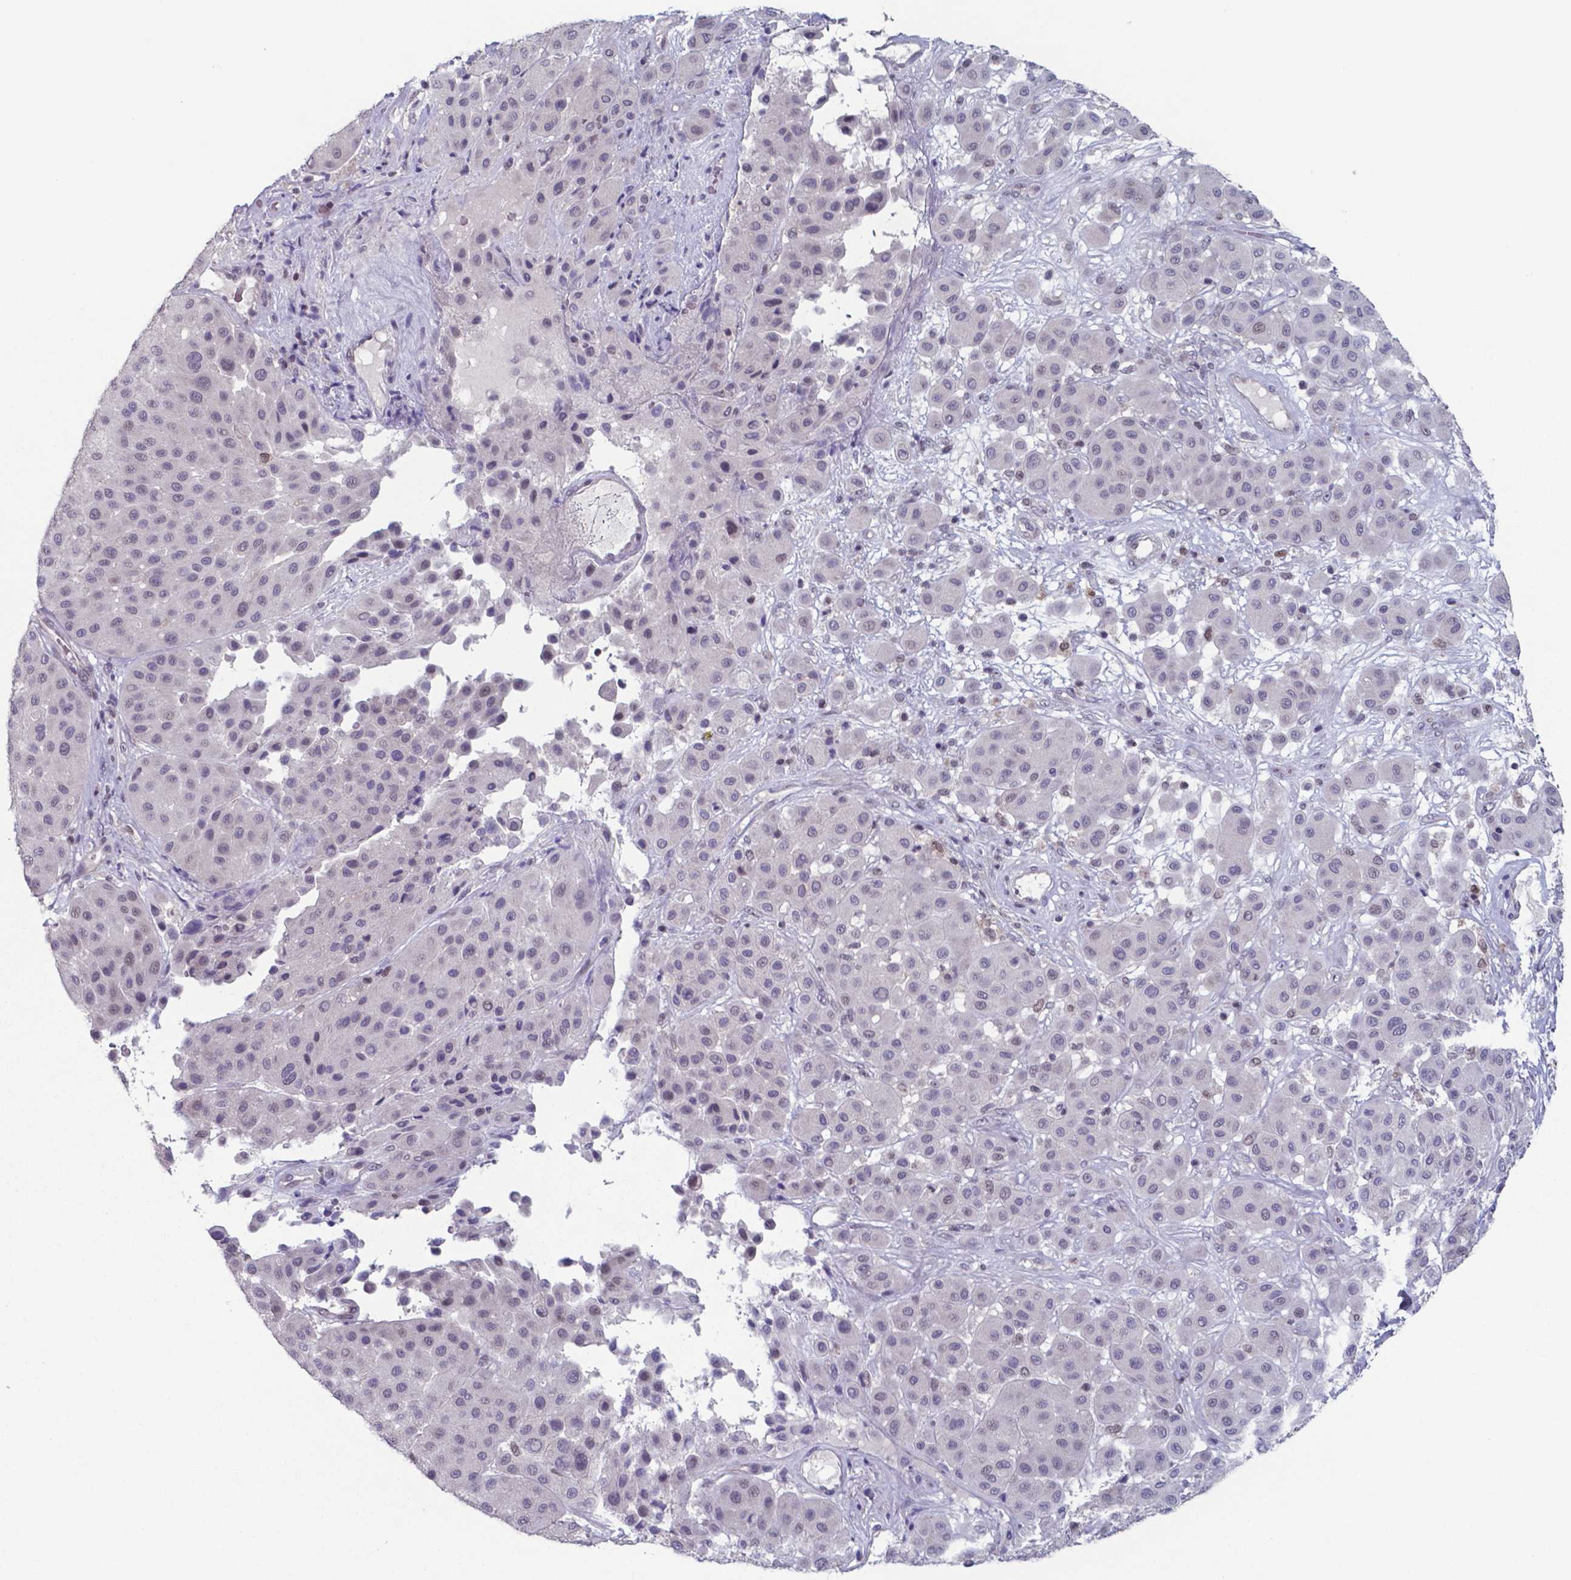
{"staining": {"intensity": "negative", "quantity": "none", "location": "none"}, "tissue": "melanoma", "cell_type": "Tumor cells", "image_type": "cancer", "snomed": [{"axis": "morphology", "description": "Malignant melanoma, Metastatic site"}, {"axis": "topography", "description": "Smooth muscle"}], "caption": "There is no significant staining in tumor cells of malignant melanoma (metastatic site).", "gene": "TDP2", "patient": {"sex": "male", "age": 41}}